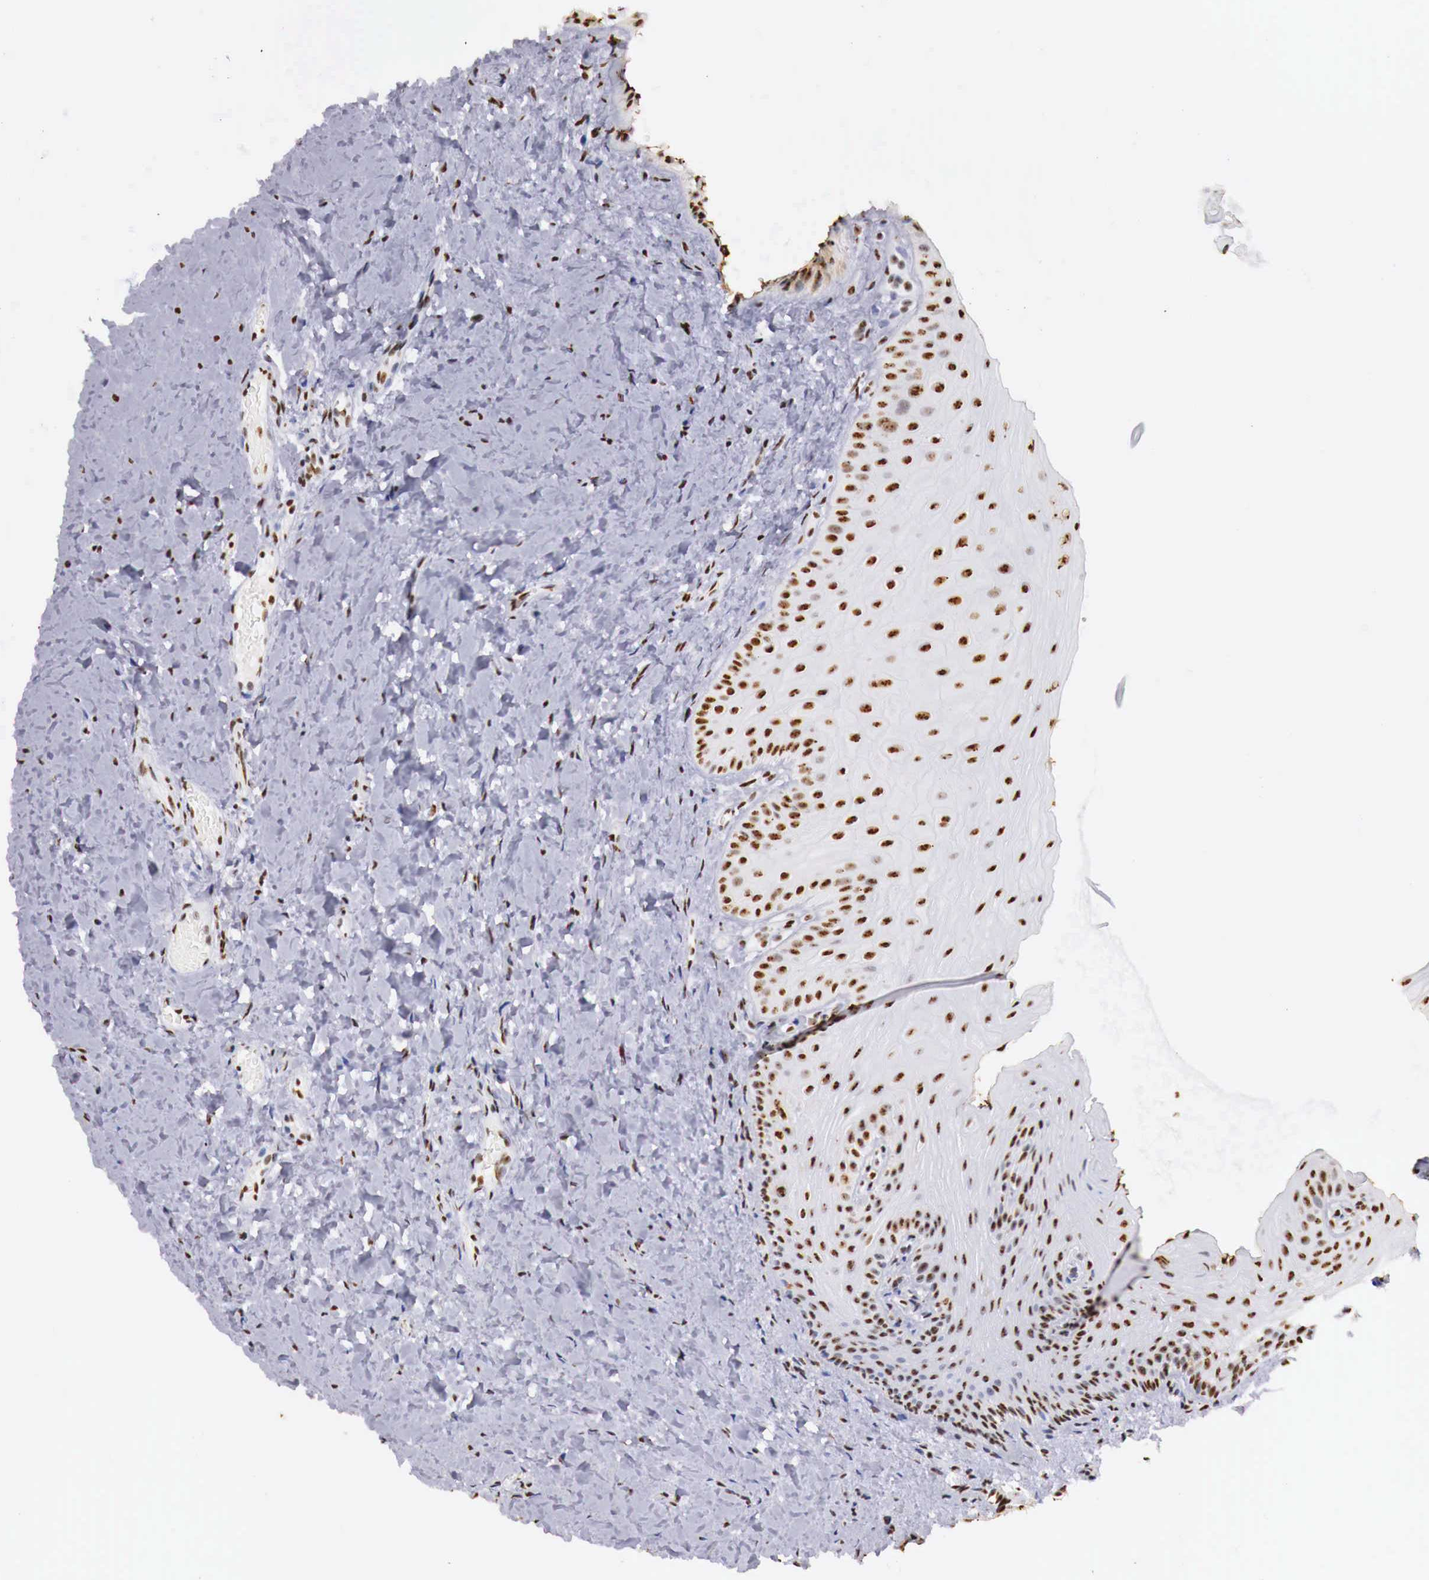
{"staining": {"intensity": "strong", "quantity": ">75%", "location": "nuclear"}, "tissue": "oral mucosa", "cell_type": "Squamous epithelial cells", "image_type": "normal", "snomed": [{"axis": "morphology", "description": "Normal tissue, NOS"}, {"axis": "topography", "description": "Oral tissue"}], "caption": "Brown immunohistochemical staining in normal oral mucosa exhibits strong nuclear expression in approximately >75% of squamous epithelial cells.", "gene": "DKC1", "patient": {"sex": "female", "age": 23}}